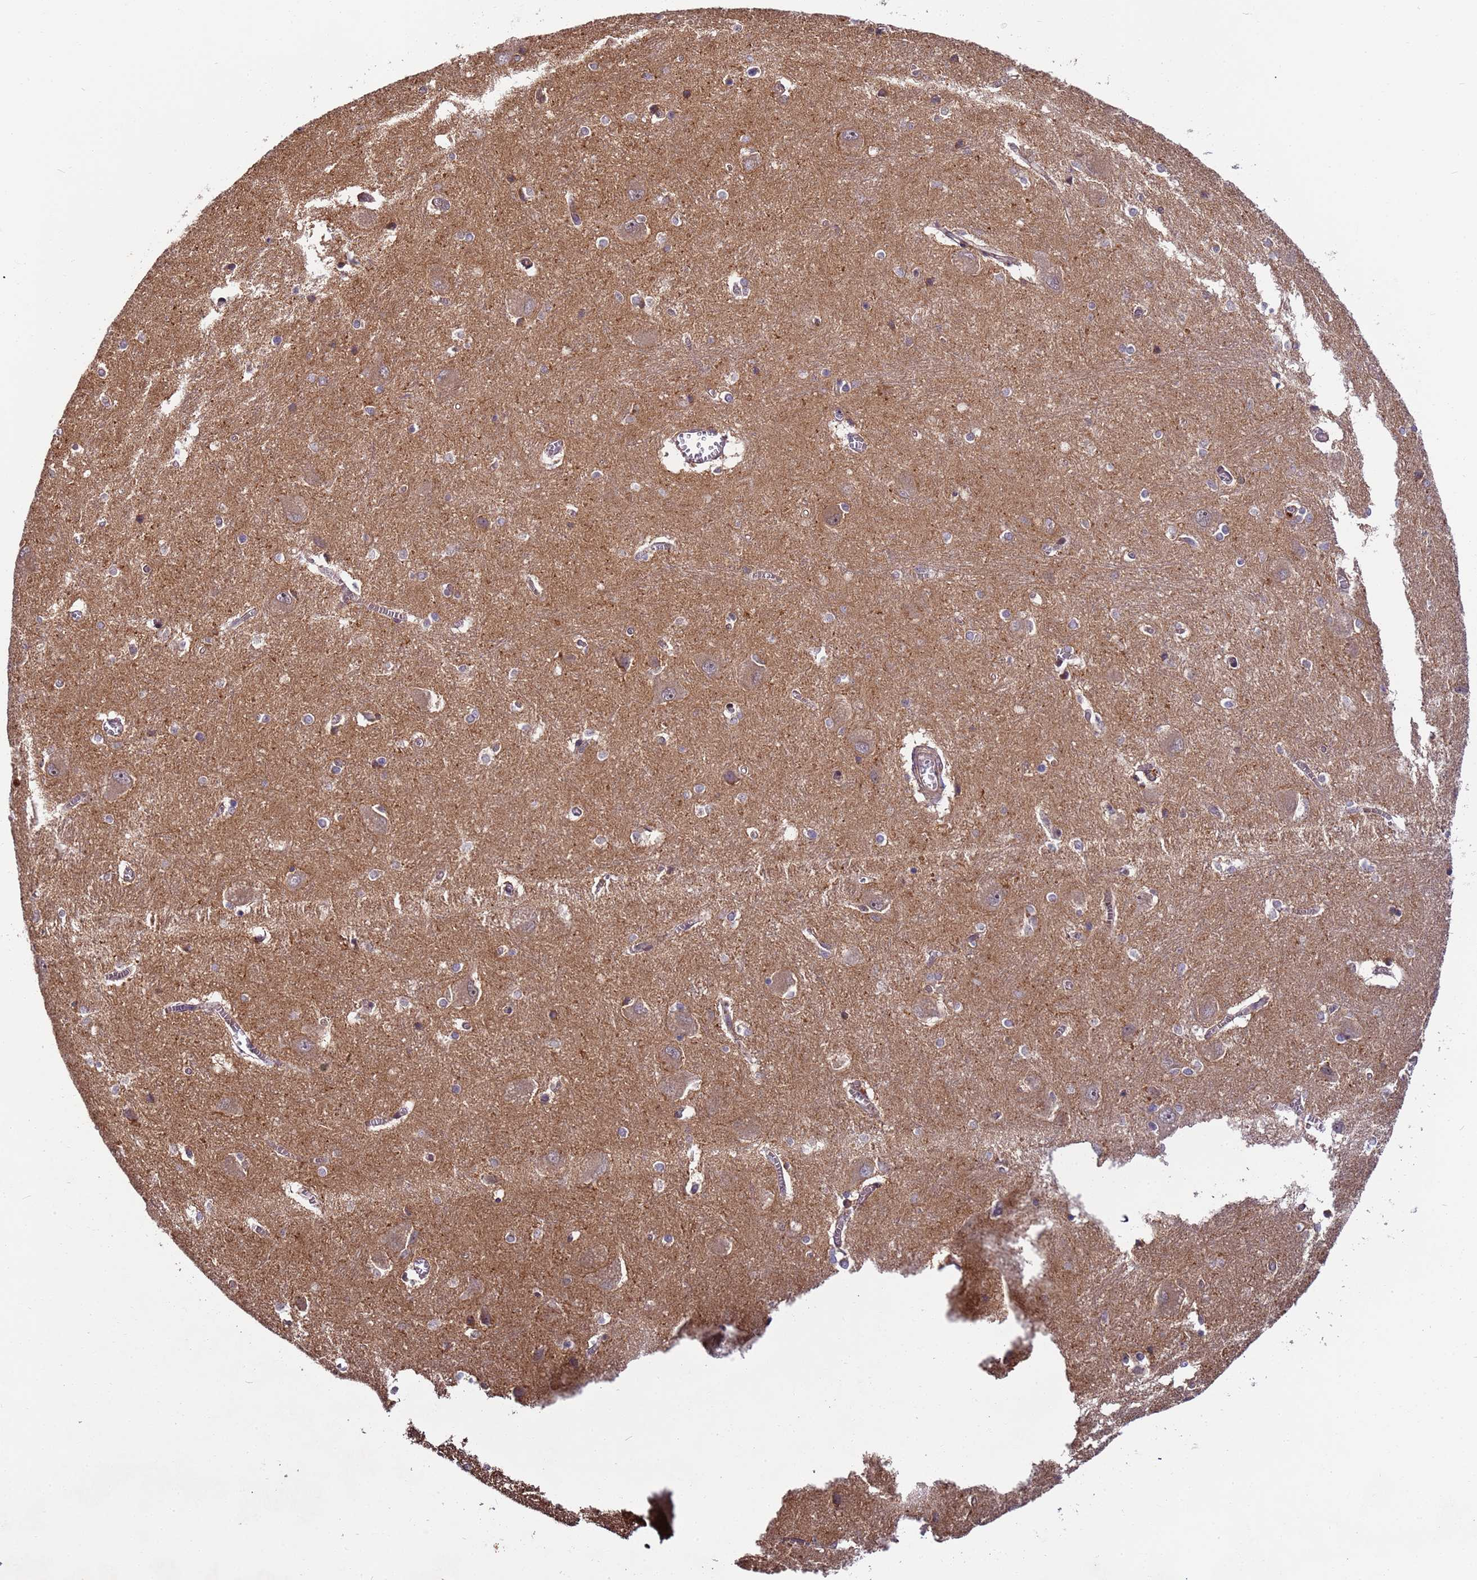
{"staining": {"intensity": "moderate", "quantity": "<25%", "location": "cytoplasmic/membranous"}, "tissue": "caudate", "cell_type": "Glial cells", "image_type": "normal", "snomed": [{"axis": "morphology", "description": "Normal tissue, NOS"}, {"axis": "topography", "description": "Lateral ventricle wall"}], "caption": "Unremarkable caudate shows moderate cytoplasmic/membranous positivity in about <25% of glial cells, visualized by immunohistochemistry.", "gene": "RAPGEF3", "patient": {"sex": "male", "age": 37}}